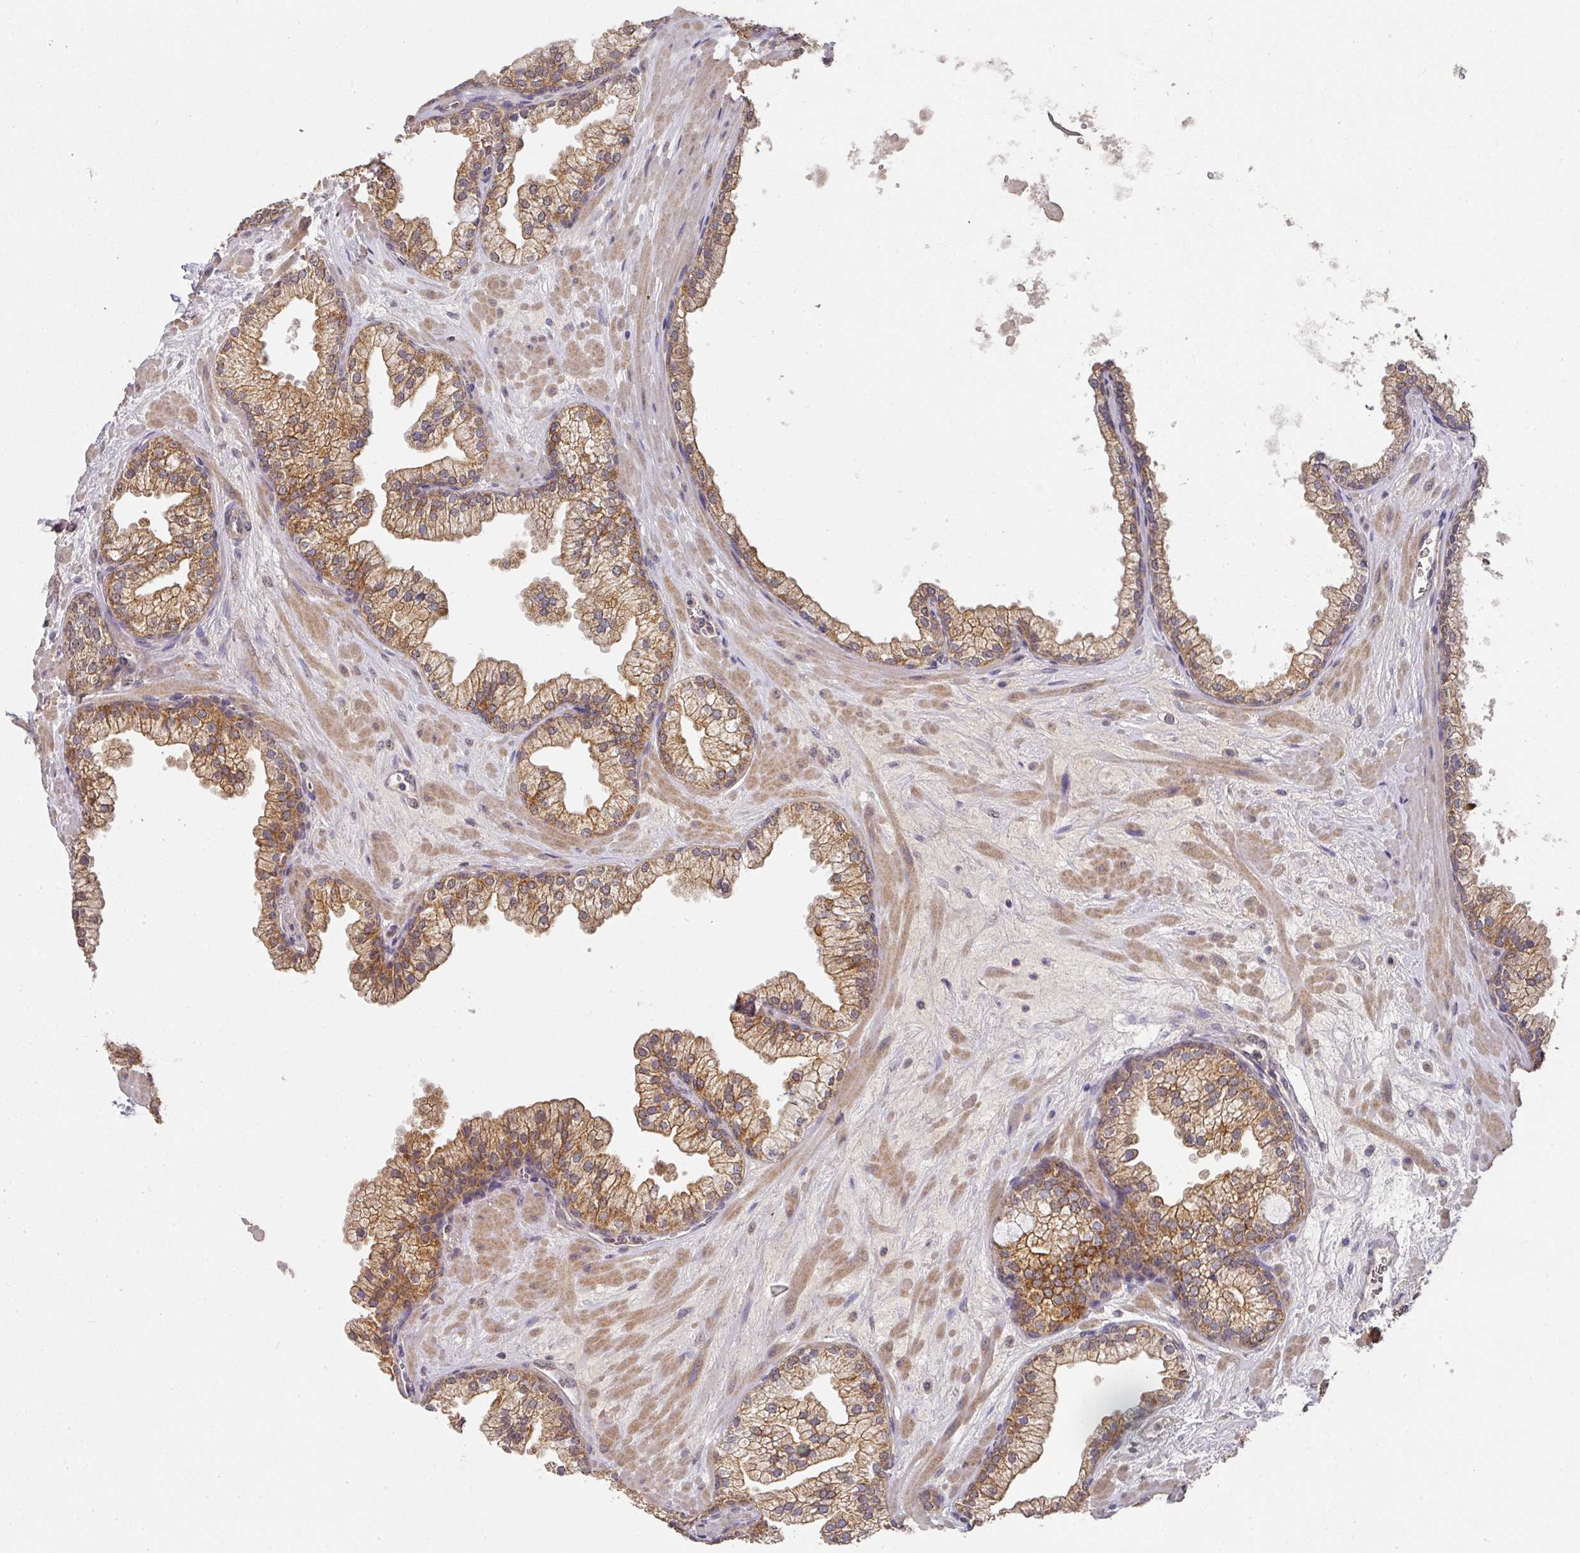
{"staining": {"intensity": "strong", "quantity": ">75%", "location": "cytoplasmic/membranous"}, "tissue": "prostate", "cell_type": "Glandular cells", "image_type": "normal", "snomed": [{"axis": "morphology", "description": "Normal tissue, NOS"}, {"axis": "topography", "description": "Prostate"}, {"axis": "topography", "description": "Peripheral nerve tissue"}], "caption": "Immunohistochemistry (DAB) staining of normal prostate demonstrates strong cytoplasmic/membranous protein expression in about >75% of glandular cells.", "gene": "EXTL3", "patient": {"sex": "male", "age": 61}}